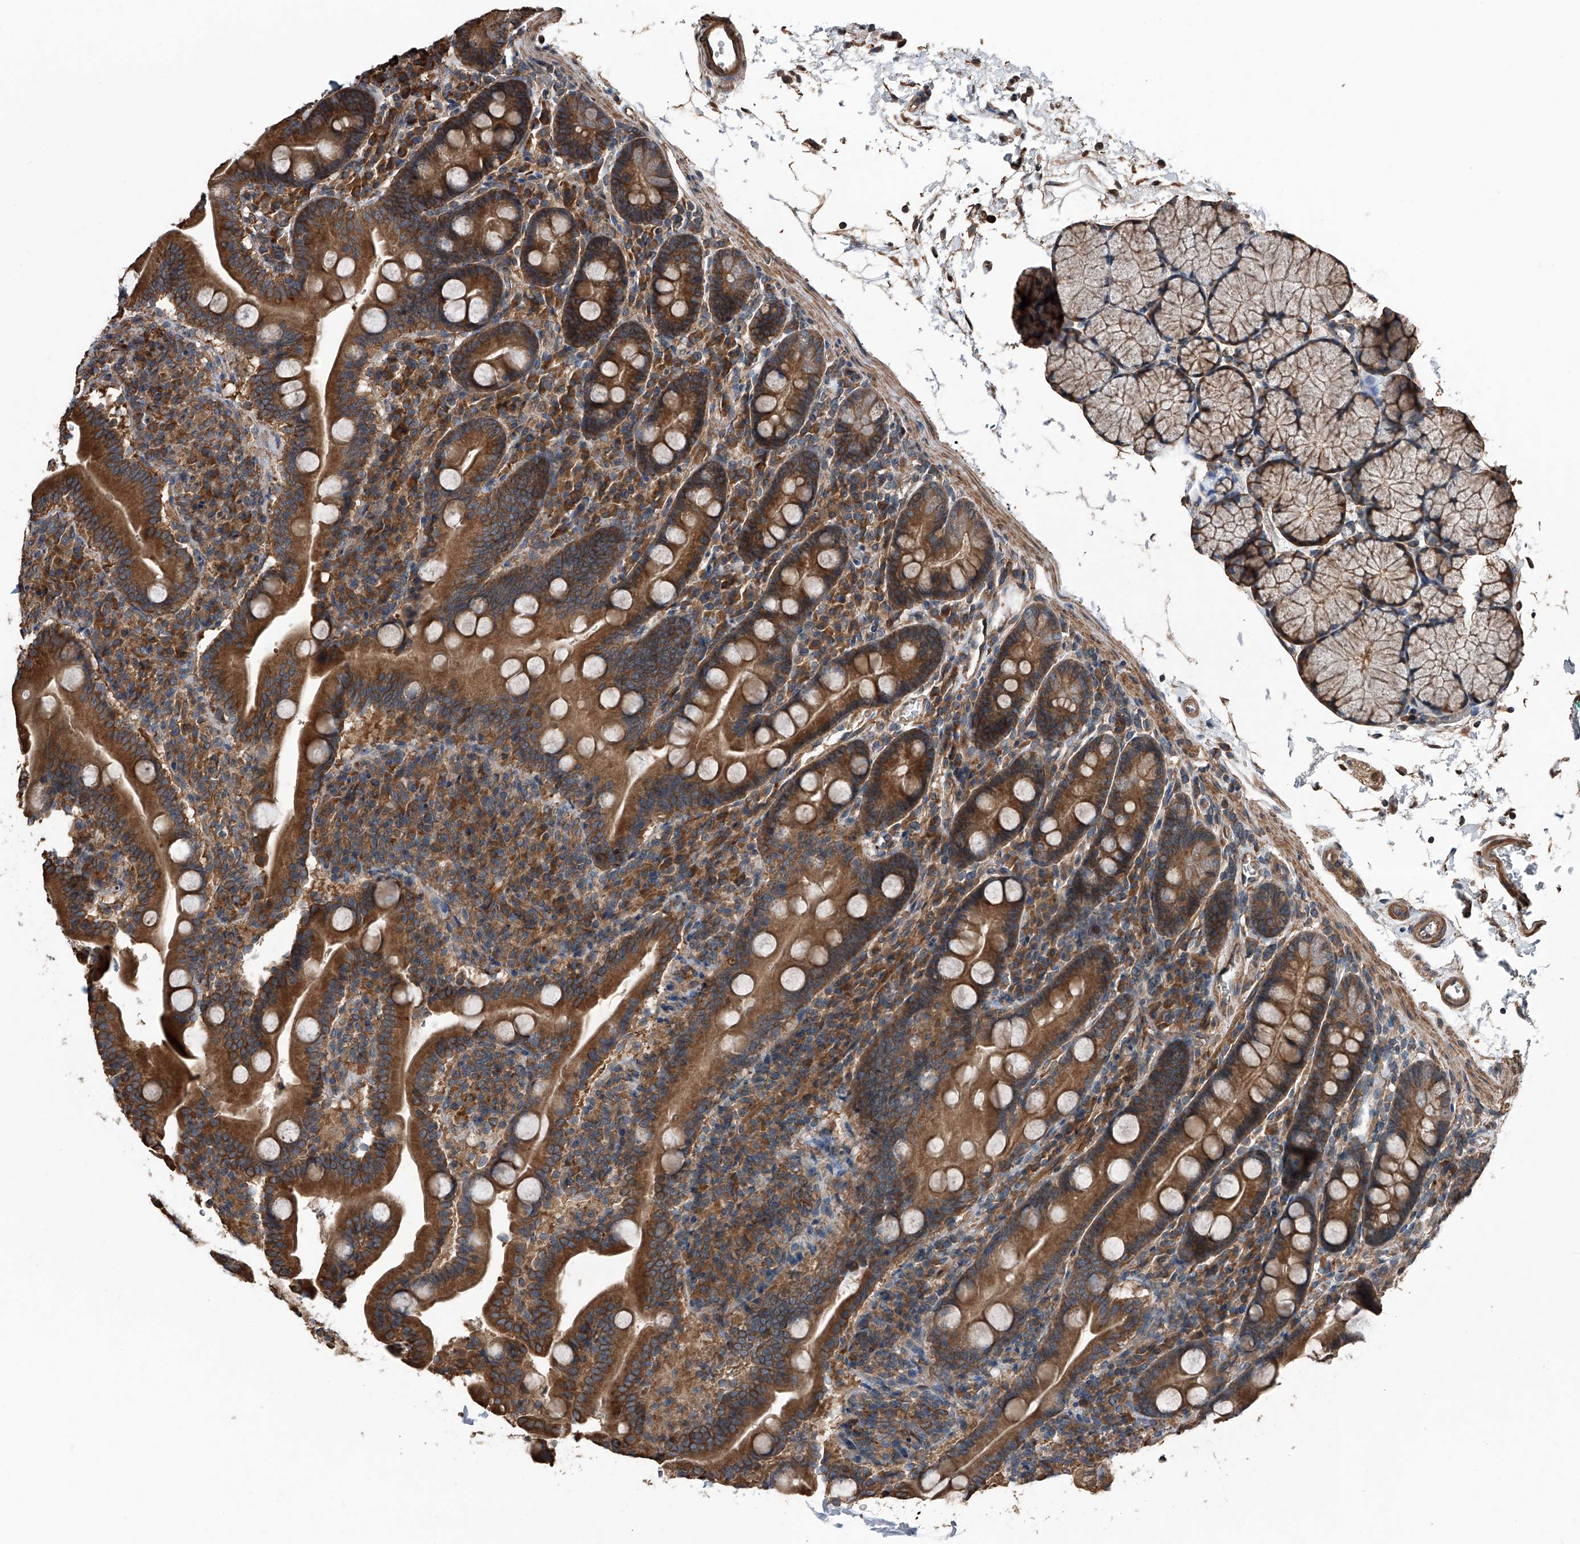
{"staining": {"intensity": "strong", "quantity": ">75%", "location": "cytoplasmic/membranous"}, "tissue": "duodenum", "cell_type": "Glandular cells", "image_type": "normal", "snomed": [{"axis": "morphology", "description": "Normal tissue, NOS"}, {"axis": "topography", "description": "Duodenum"}], "caption": "A high-resolution image shows IHC staining of unremarkable duodenum, which exhibits strong cytoplasmic/membranous staining in approximately >75% of glandular cells. Nuclei are stained in blue.", "gene": "KCNJ2", "patient": {"sex": "male", "age": 35}}